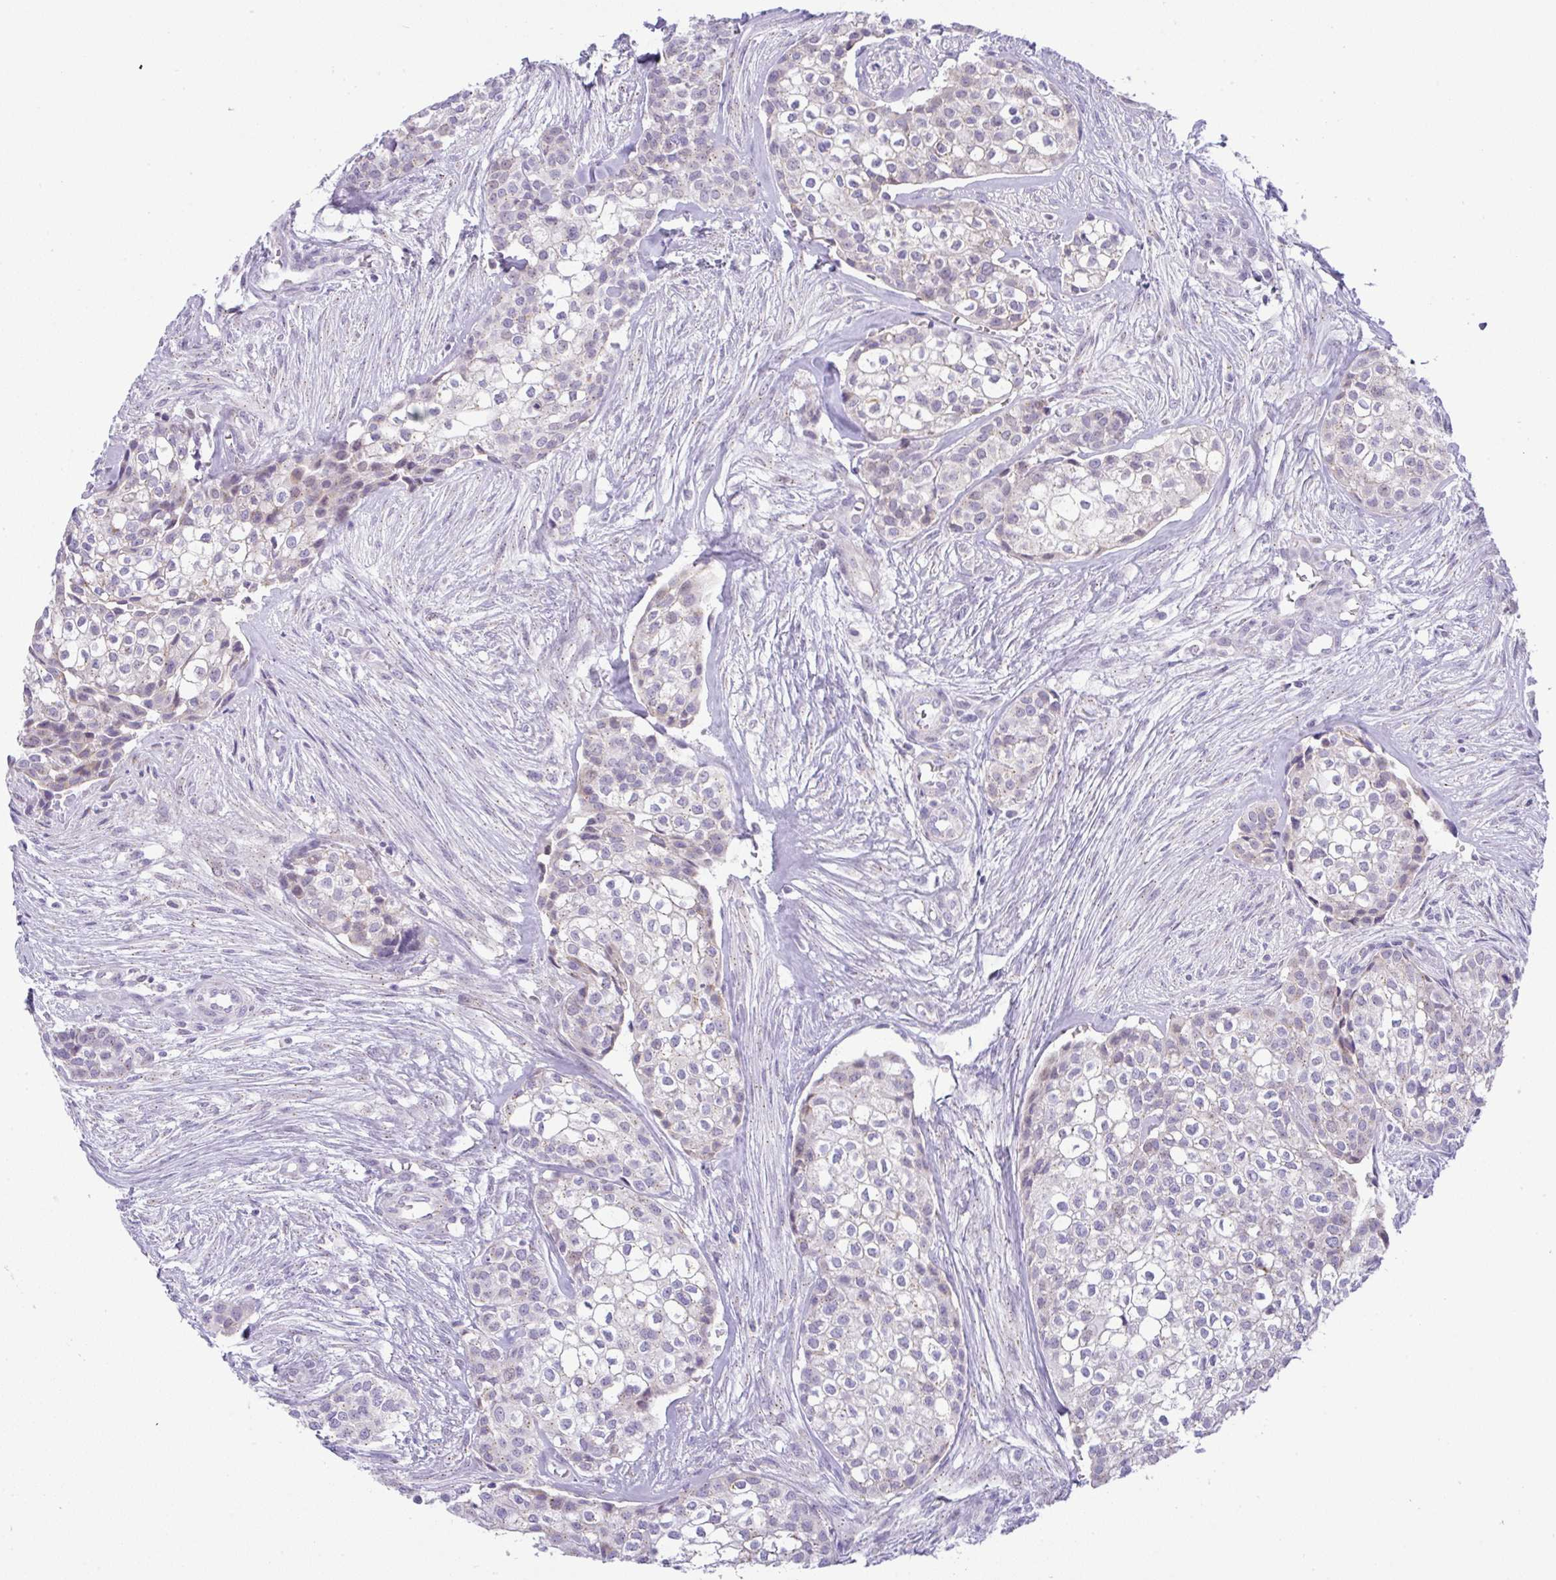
{"staining": {"intensity": "weak", "quantity": "<25%", "location": "nuclear"}, "tissue": "head and neck cancer", "cell_type": "Tumor cells", "image_type": "cancer", "snomed": [{"axis": "morphology", "description": "Adenocarcinoma, NOS"}, {"axis": "topography", "description": "Head-Neck"}], "caption": "Head and neck adenocarcinoma was stained to show a protein in brown. There is no significant positivity in tumor cells. Brightfield microscopy of immunohistochemistry (IHC) stained with DAB (3,3'-diaminobenzidine) (brown) and hematoxylin (blue), captured at high magnification.", "gene": "FAM177A1", "patient": {"sex": "male", "age": 81}}